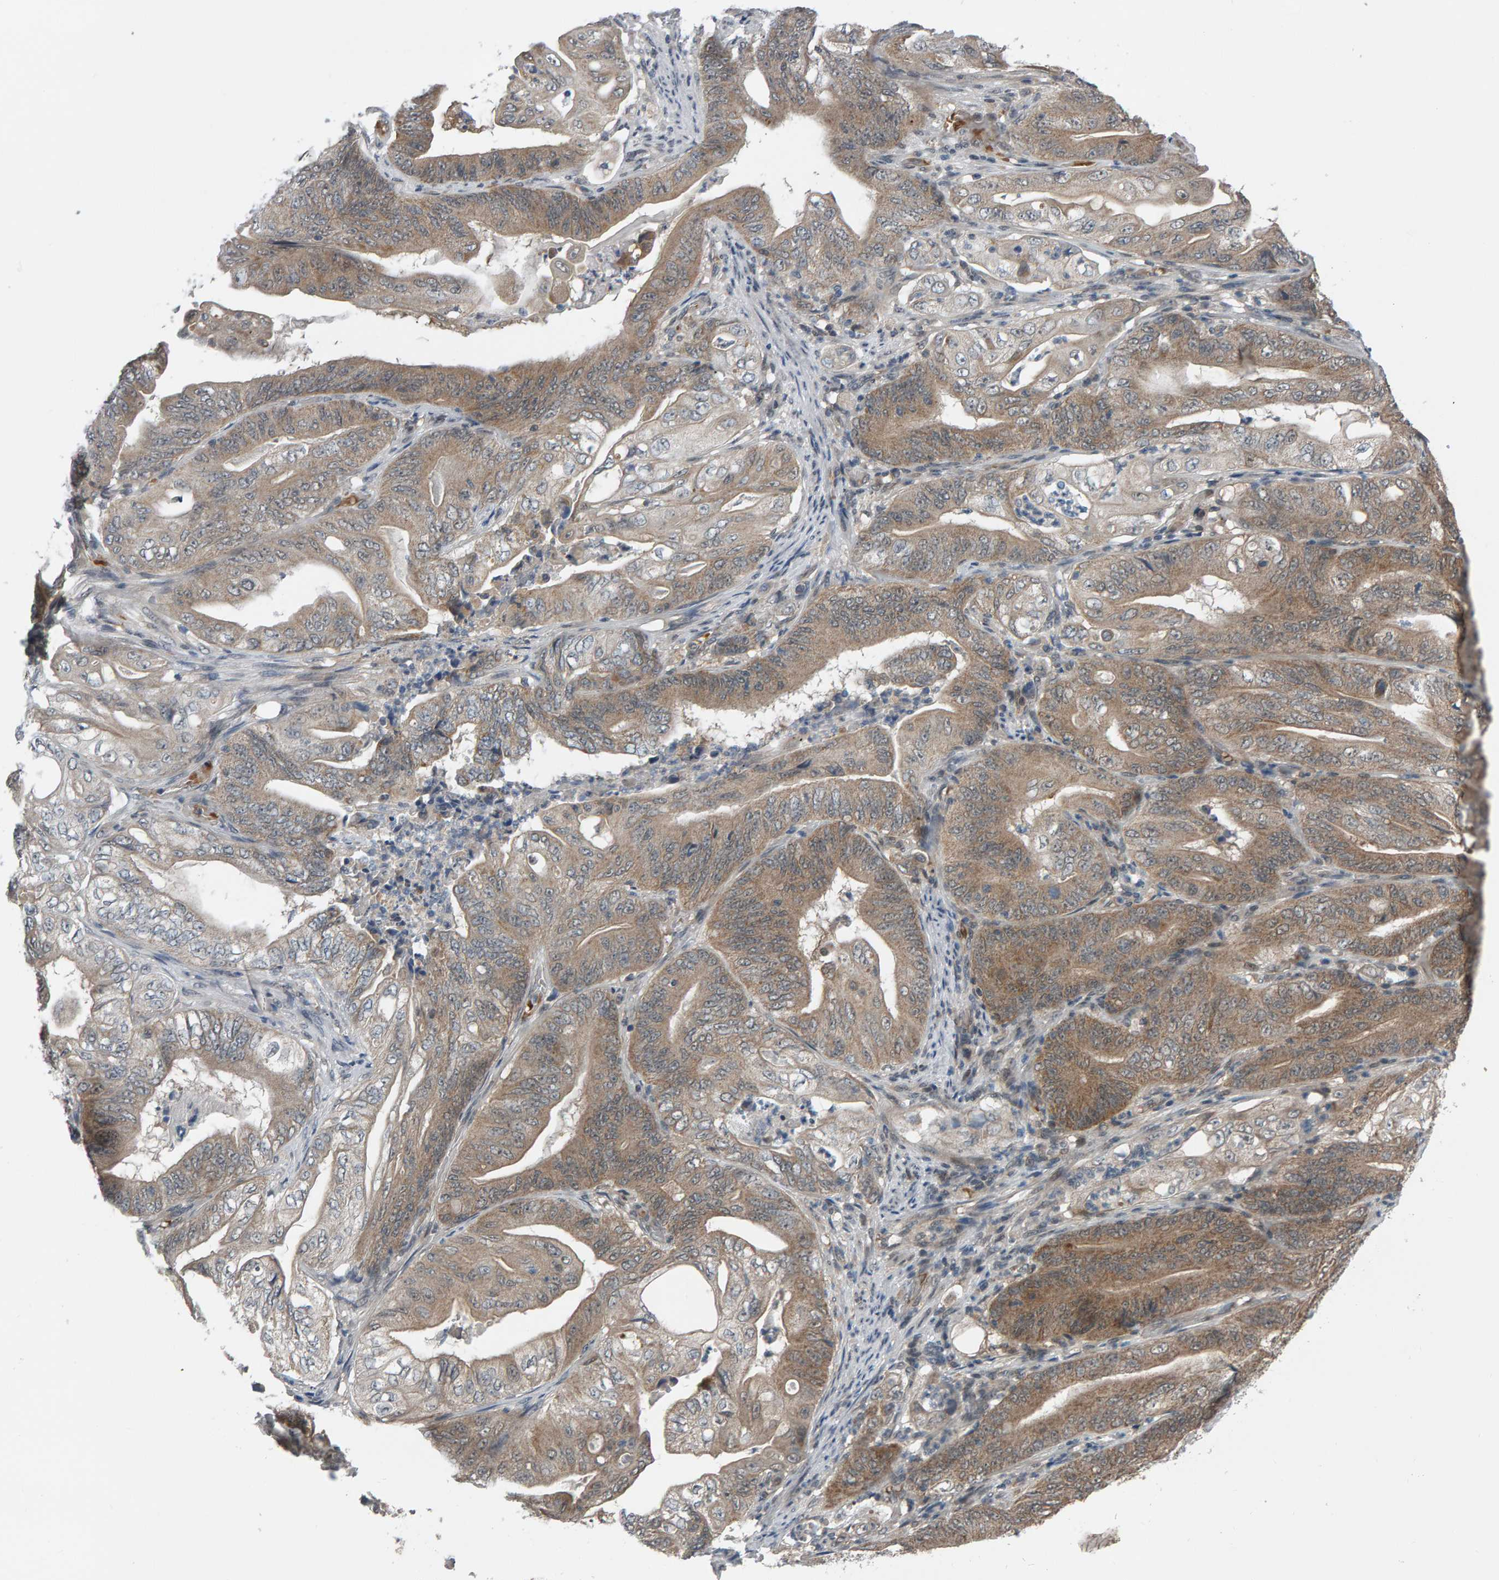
{"staining": {"intensity": "weak", "quantity": "25%-75%", "location": "cytoplasmic/membranous"}, "tissue": "stomach cancer", "cell_type": "Tumor cells", "image_type": "cancer", "snomed": [{"axis": "morphology", "description": "Adenocarcinoma, NOS"}, {"axis": "topography", "description": "Stomach"}], "caption": "Human stomach adenocarcinoma stained with a protein marker displays weak staining in tumor cells.", "gene": "COASY", "patient": {"sex": "female", "age": 73}}